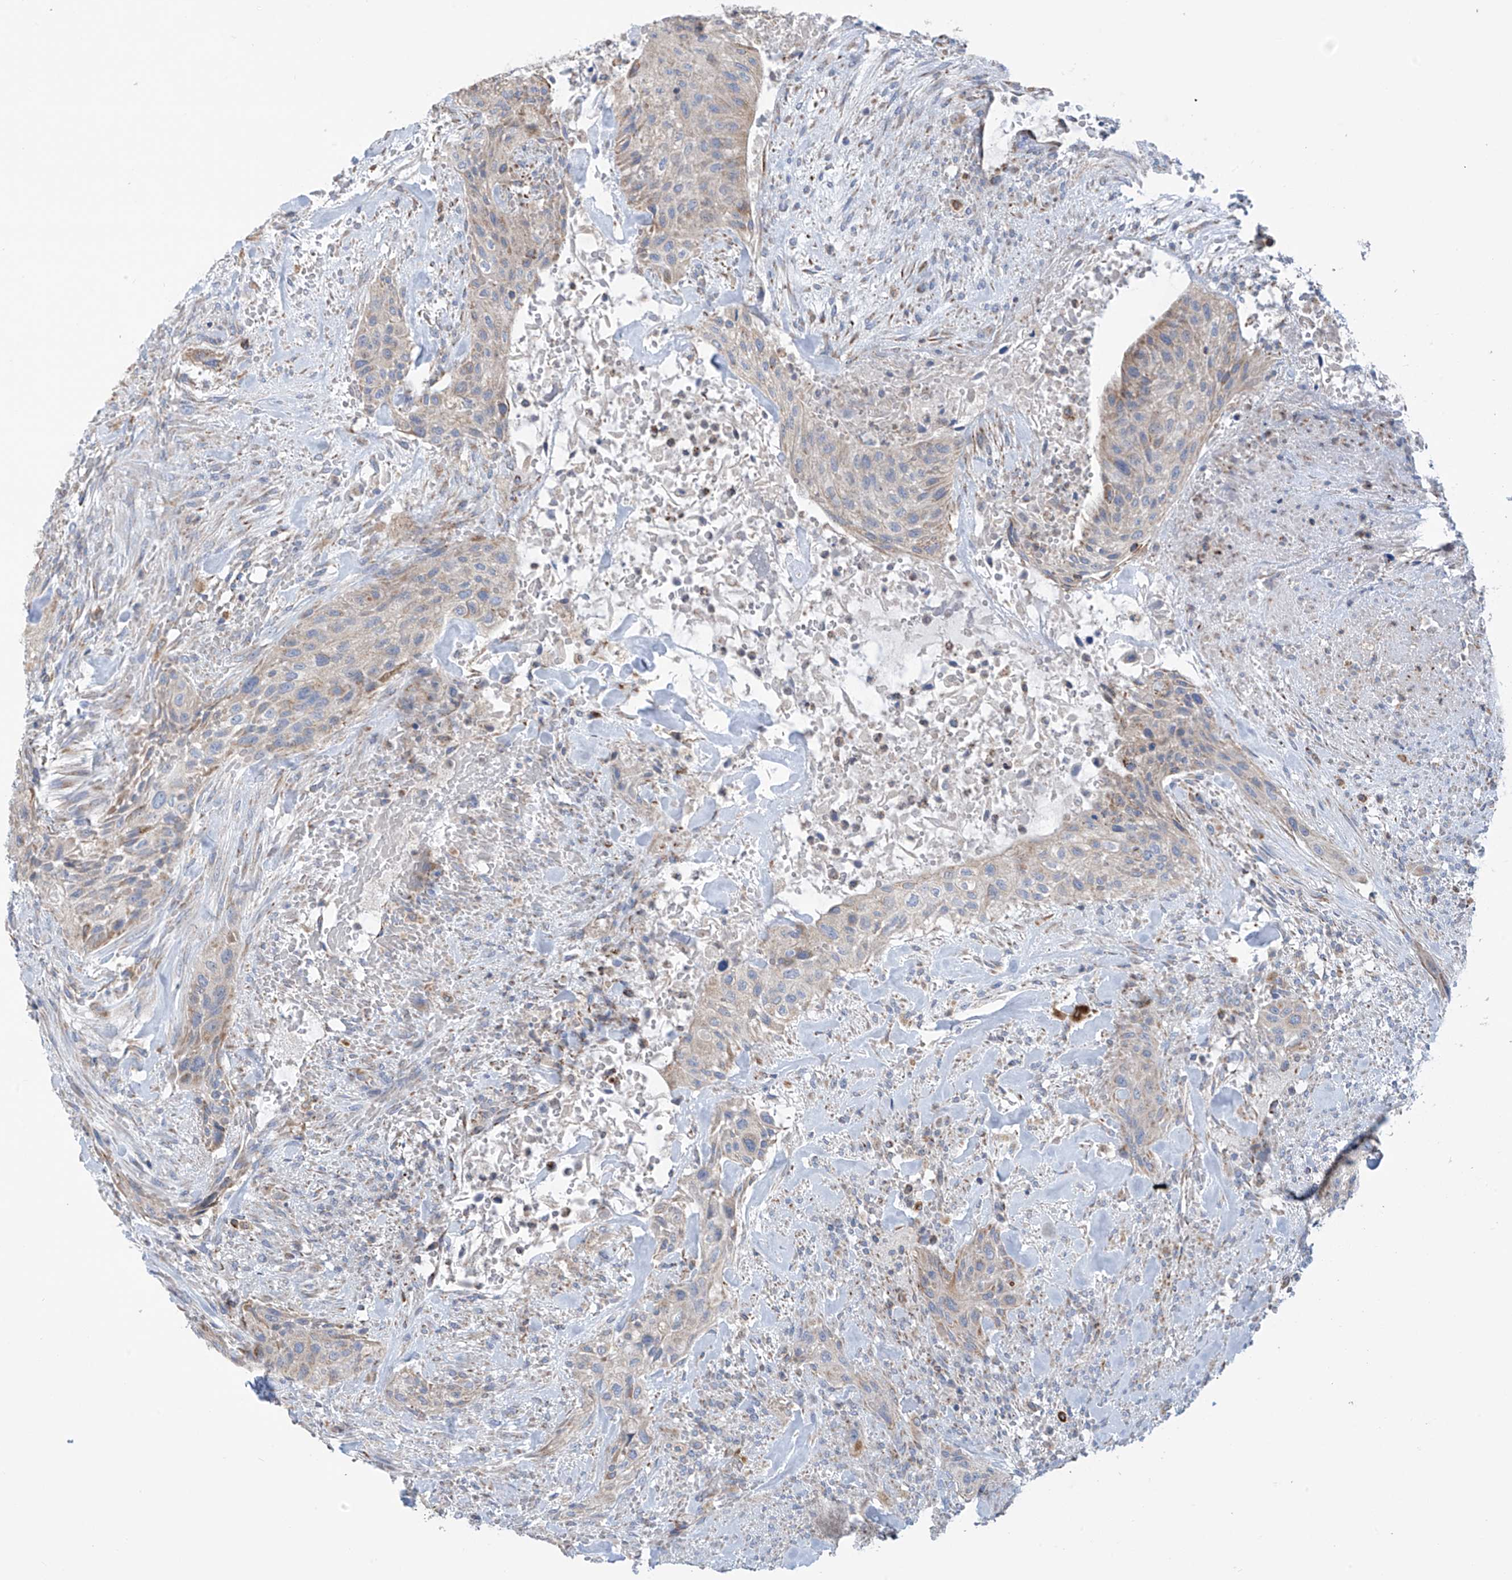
{"staining": {"intensity": "weak", "quantity": "<25%", "location": "cytoplasmic/membranous"}, "tissue": "urothelial cancer", "cell_type": "Tumor cells", "image_type": "cancer", "snomed": [{"axis": "morphology", "description": "Urothelial carcinoma, High grade"}, {"axis": "topography", "description": "Urinary bladder"}], "caption": "Tumor cells show no significant protein staining in urothelial cancer. Nuclei are stained in blue.", "gene": "EIF5B", "patient": {"sex": "male", "age": 35}}